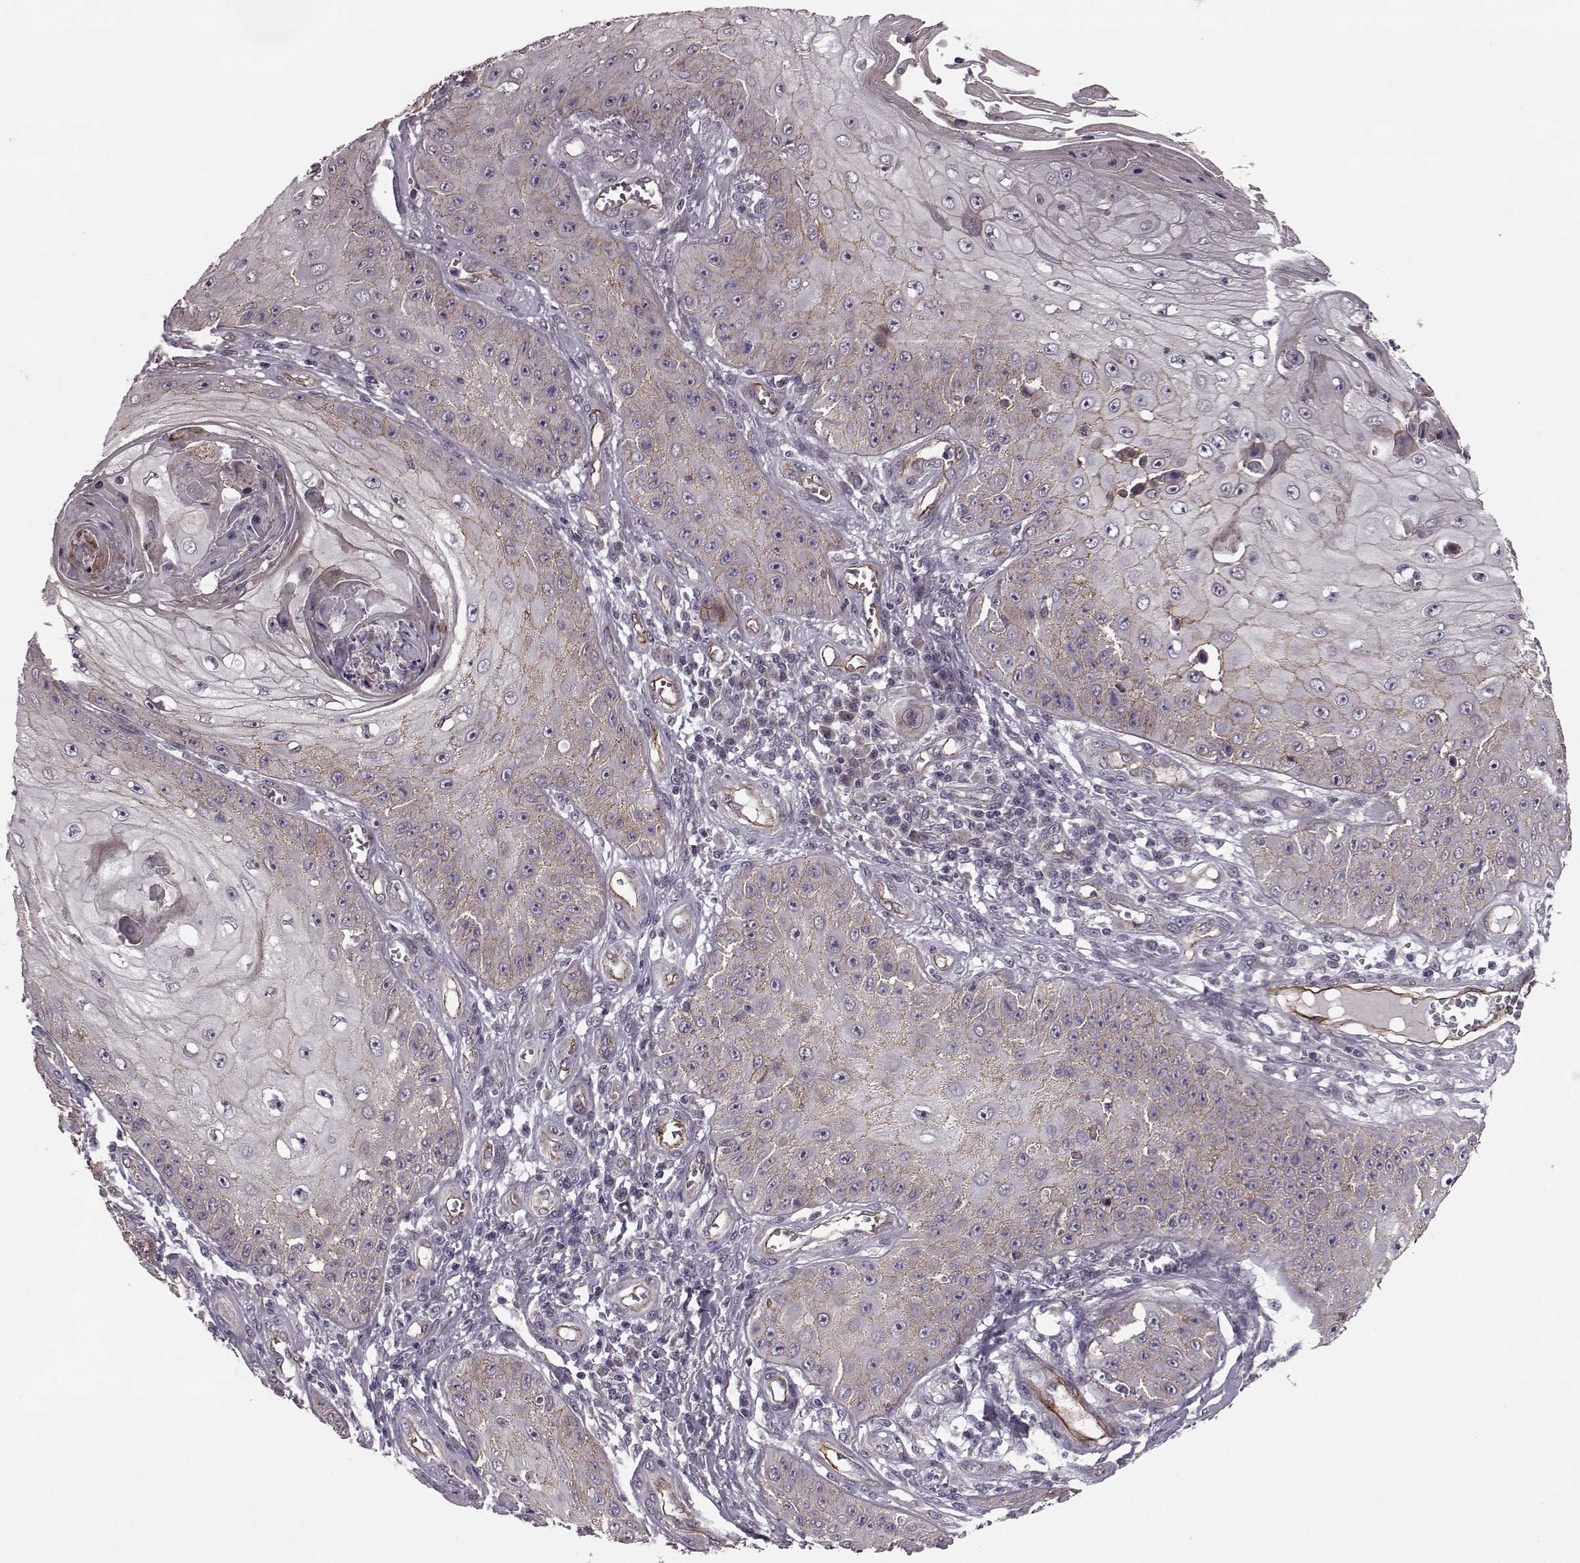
{"staining": {"intensity": "weak", "quantity": ">75%", "location": "cytoplasmic/membranous"}, "tissue": "skin cancer", "cell_type": "Tumor cells", "image_type": "cancer", "snomed": [{"axis": "morphology", "description": "Squamous cell carcinoma, NOS"}, {"axis": "topography", "description": "Skin"}], "caption": "A high-resolution image shows immunohistochemistry (IHC) staining of squamous cell carcinoma (skin), which demonstrates weak cytoplasmic/membranous staining in approximately >75% of tumor cells.", "gene": "SYNPO", "patient": {"sex": "male", "age": 70}}